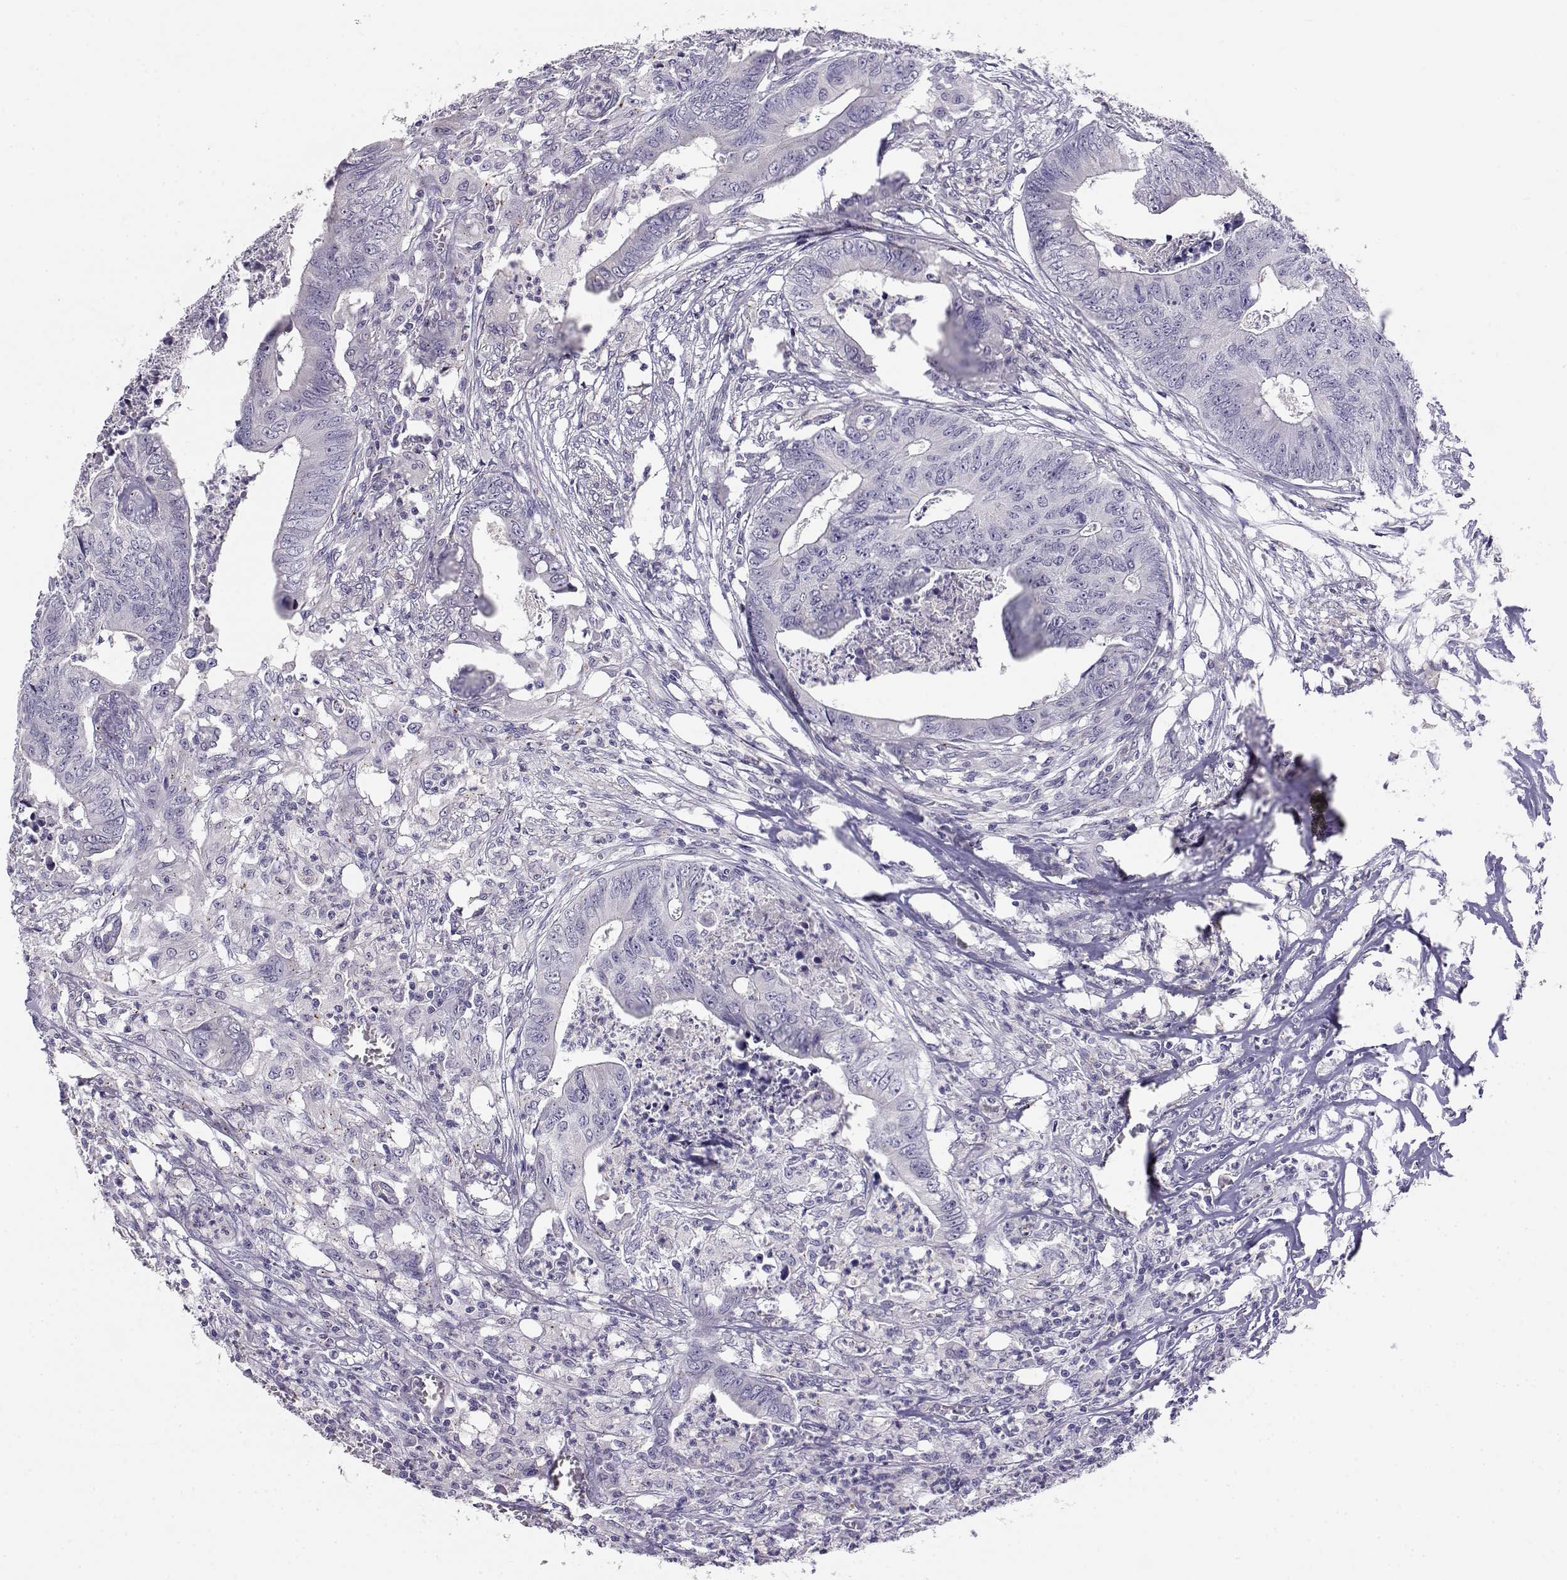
{"staining": {"intensity": "negative", "quantity": "none", "location": "none"}, "tissue": "colorectal cancer", "cell_type": "Tumor cells", "image_type": "cancer", "snomed": [{"axis": "morphology", "description": "Adenocarcinoma, NOS"}, {"axis": "topography", "description": "Colon"}], "caption": "Immunohistochemistry (IHC) of human colorectal cancer reveals no staining in tumor cells.", "gene": "ENDOU", "patient": {"sex": "male", "age": 84}}